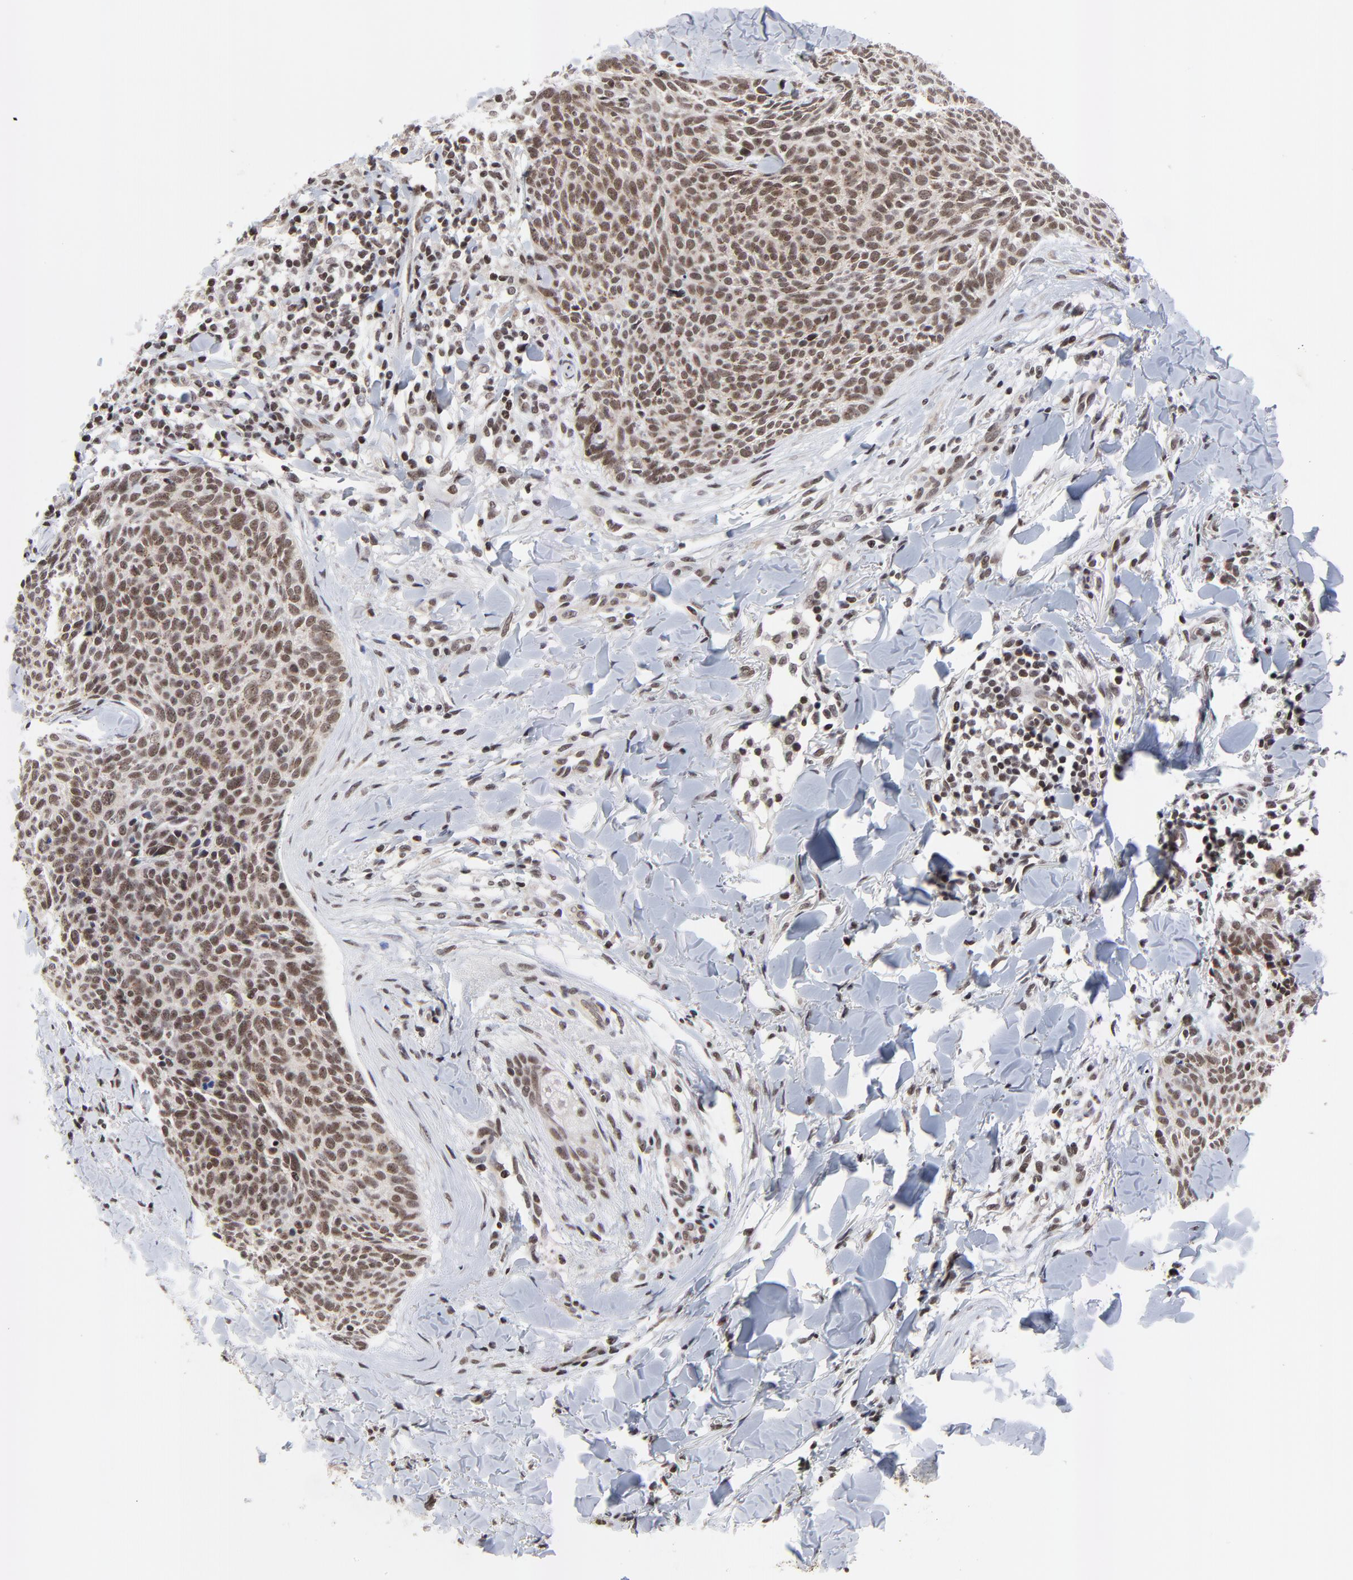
{"staining": {"intensity": "strong", "quantity": ">75%", "location": "nuclear"}, "tissue": "skin cancer", "cell_type": "Tumor cells", "image_type": "cancer", "snomed": [{"axis": "morphology", "description": "Normal tissue, NOS"}, {"axis": "morphology", "description": "Basal cell carcinoma"}, {"axis": "topography", "description": "Skin"}], "caption": "Protein expression analysis of skin cancer reveals strong nuclear staining in approximately >75% of tumor cells.", "gene": "ZNF777", "patient": {"sex": "female", "age": 57}}